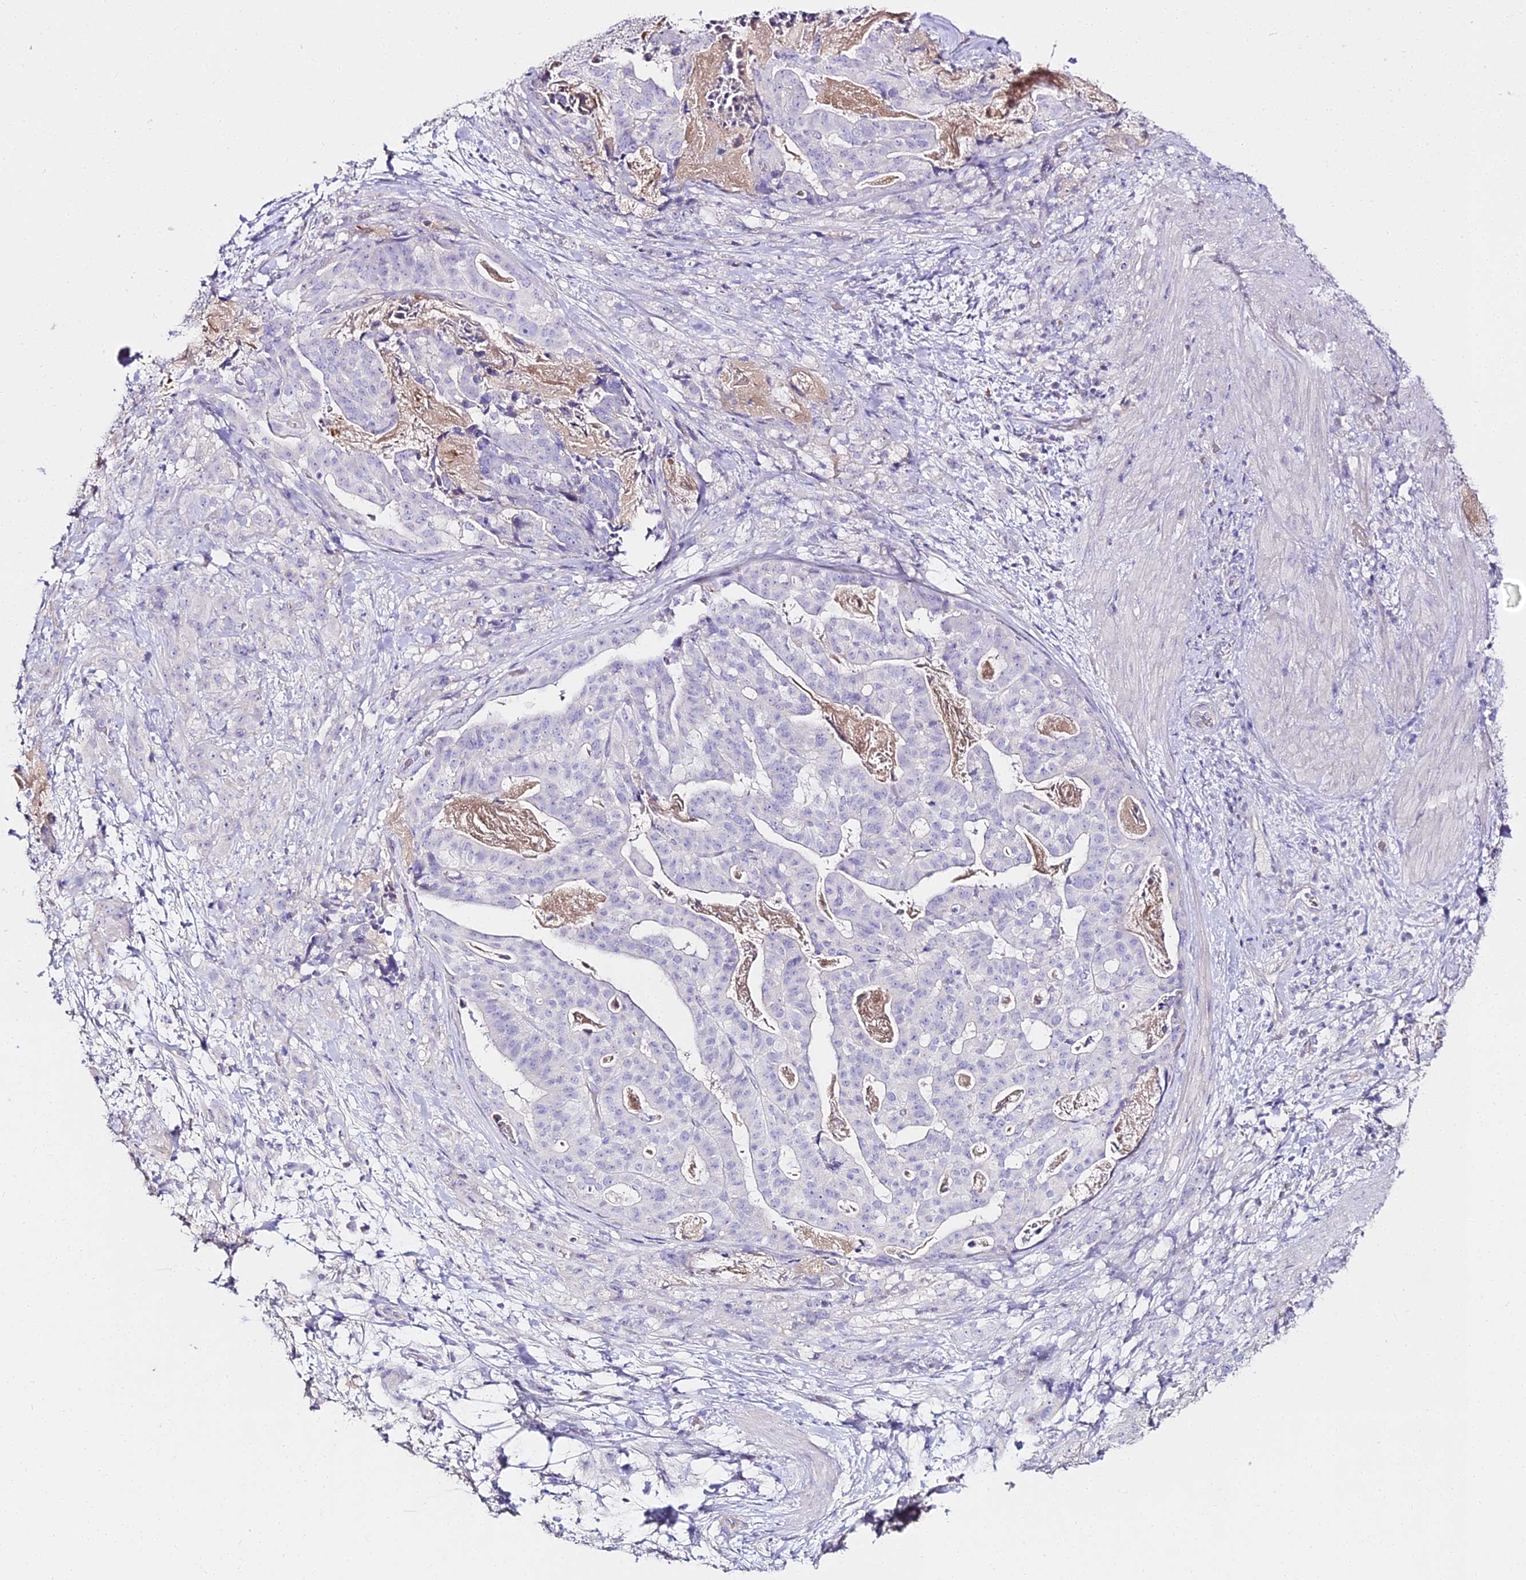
{"staining": {"intensity": "negative", "quantity": "none", "location": "none"}, "tissue": "stomach cancer", "cell_type": "Tumor cells", "image_type": "cancer", "snomed": [{"axis": "morphology", "description": "Adenocarcinoma, NOS"}, {"axis": "topography", "description": "Stomach"}], "caption": "This is an immunohistochemistry (IHC) image of human stomach adenocarcinoma. There is no positivity in tumor cells.", "gene": "ALPG", "patient": {"sex": "male", "age": 48}}